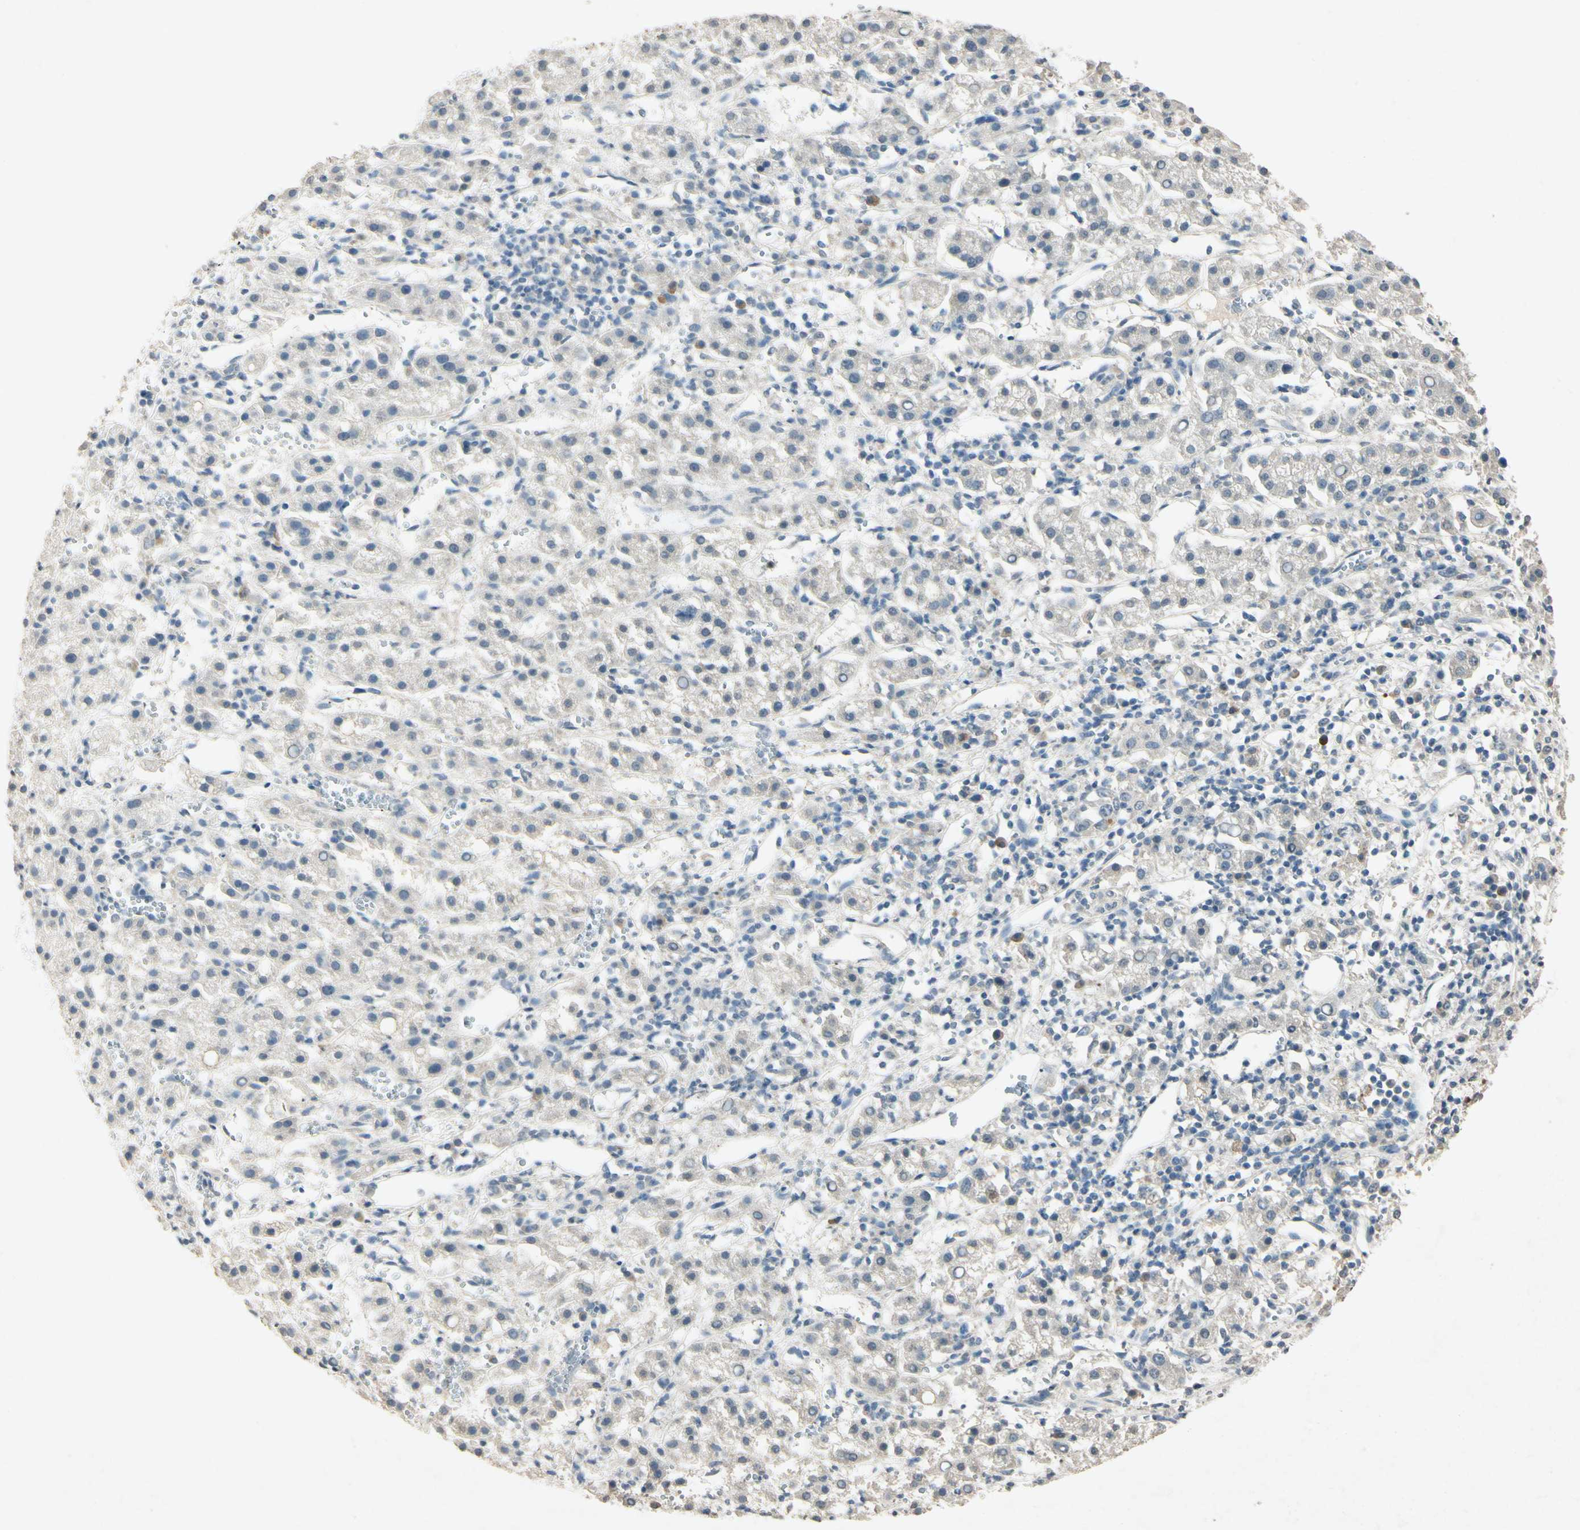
{"staining": {"intensity": "negative", "quantity": "none", "location": "none"}, "tissue": "liver cancer", "cell_type": "Tumor cells", "image_type": "cancer", "snomed": [{"axis": "morphology", "description": "Carcinoma, Hepatocellular, NOS"}, {"axis": "topography", "description": "Liver"}], "caption": "An image of human hepatocellular carcinoma (liver) is negative for staining in tumor cells.", "gene": "HSPA1B", "patient": {"sex": "female", "age": 58}}